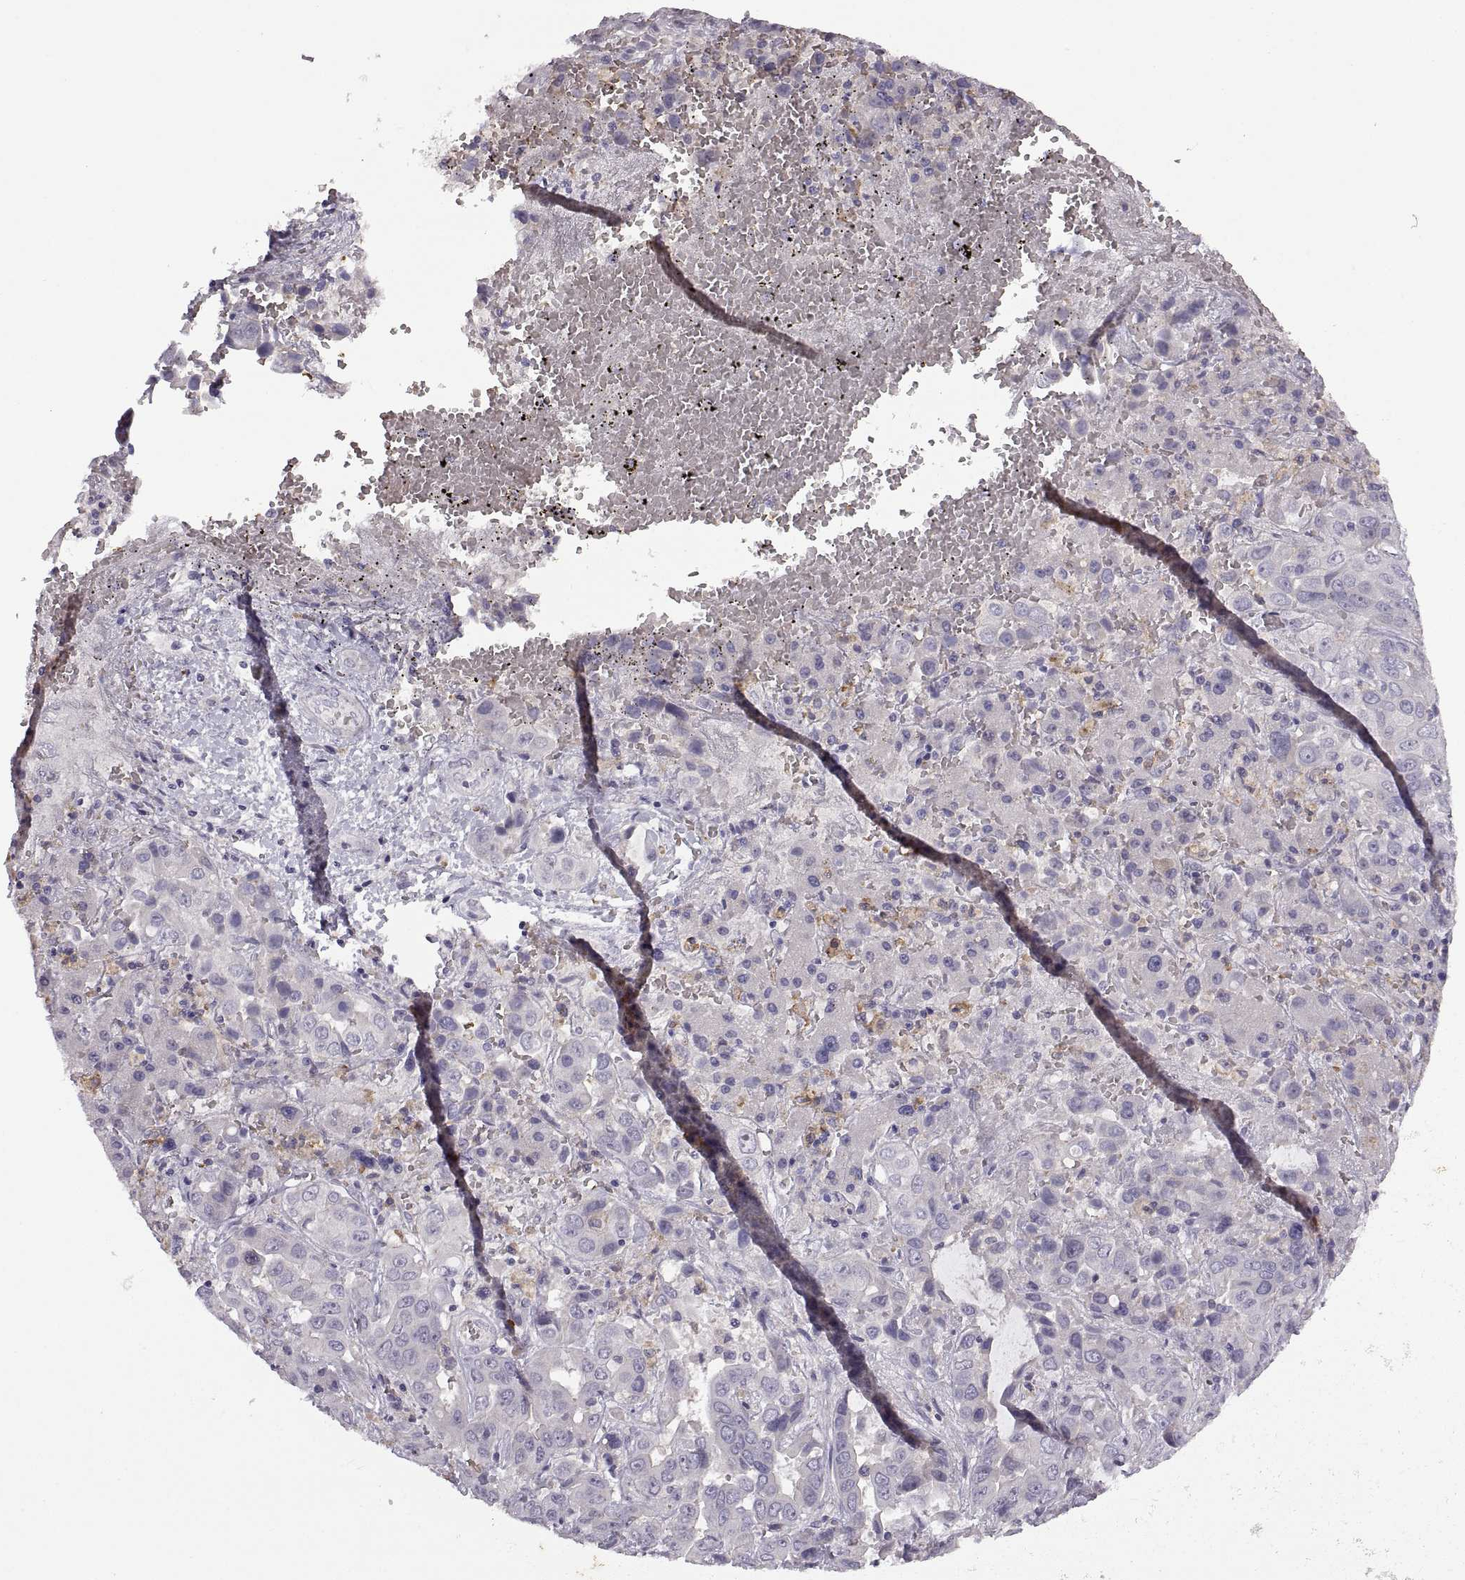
{"staining": {"intensity": "negative", "quantity": "none", "location": "none"}, "tissue": "liver cancer", "cell_type": "Tumor cells", "image_type": "cancer", "snomed": [{"axis": "morphology", "description": "Cholangiocarcinoma"}, {"axis": "topography", "description": "Liver"}], "caption": "Immunohistochemical staining of liver cancer (cholangiocarcinoma) displays no significant staining in tumor cells.", "gene": "MEIOC", "patient": {"sex": "female", "age": 52}}